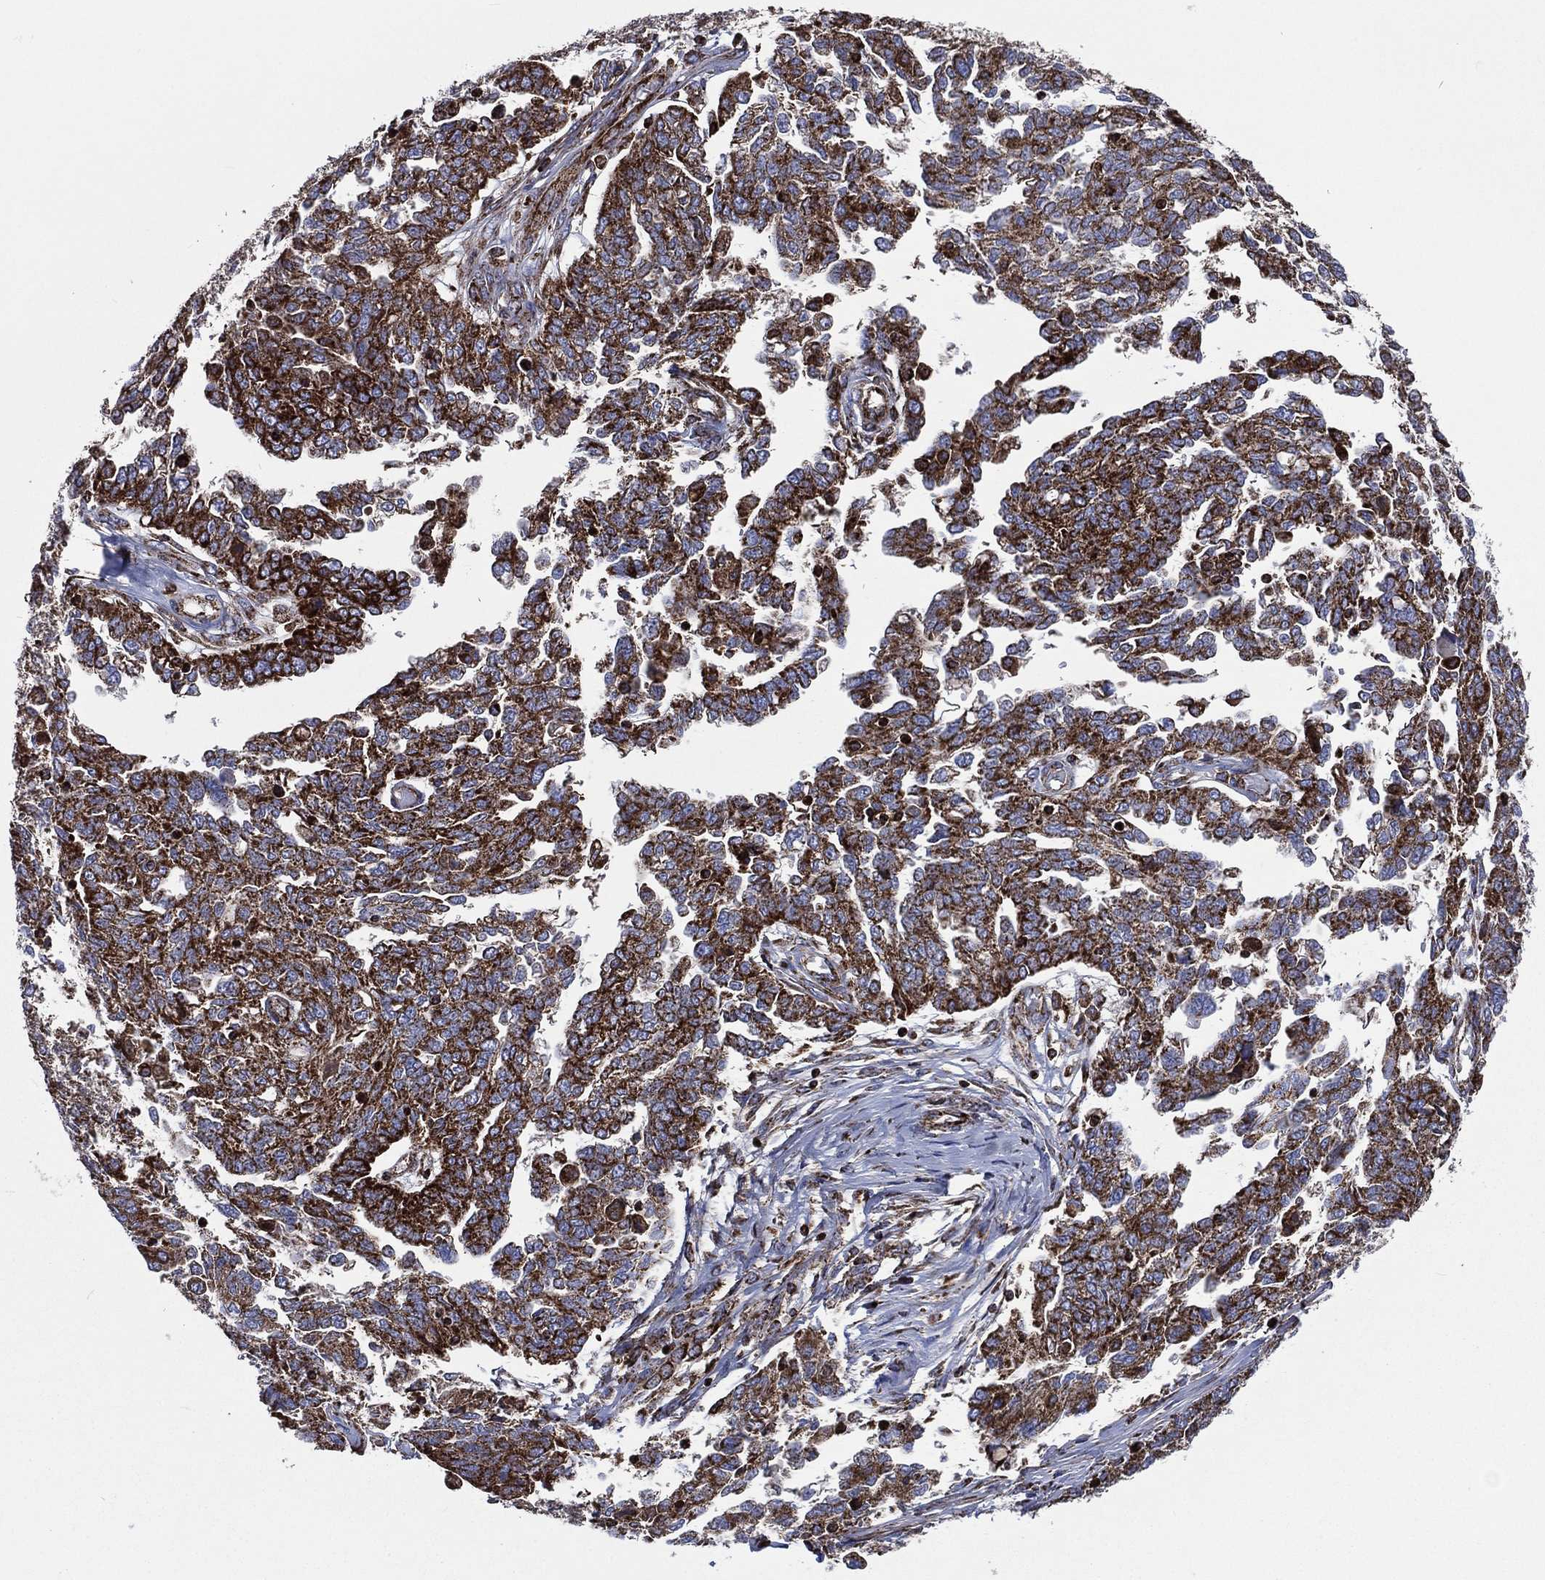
{"staining": {"intensity": "strong", "quantity": ">75%", "location": "cytoplasmic/membranous"}, "tissue": "ovarian cancer", "cell_type": "Tumor cells", "image_type": "cancer", "snomed": [{"axis": "morphology", "description": "Cystadenocarcinoma, serous, NOS"}, {"axis": "topography", "description": "Ovary"}], "caption": "High-power microscopy captured an IHC histopathology image of ovarian serous cystadenocarcinoma, revealing strong cytoplasmic/membranous positivity in about >75% of tumor cells.", "gene": "ANKRD37", "patient": {"sex": "female", "age": 67}}